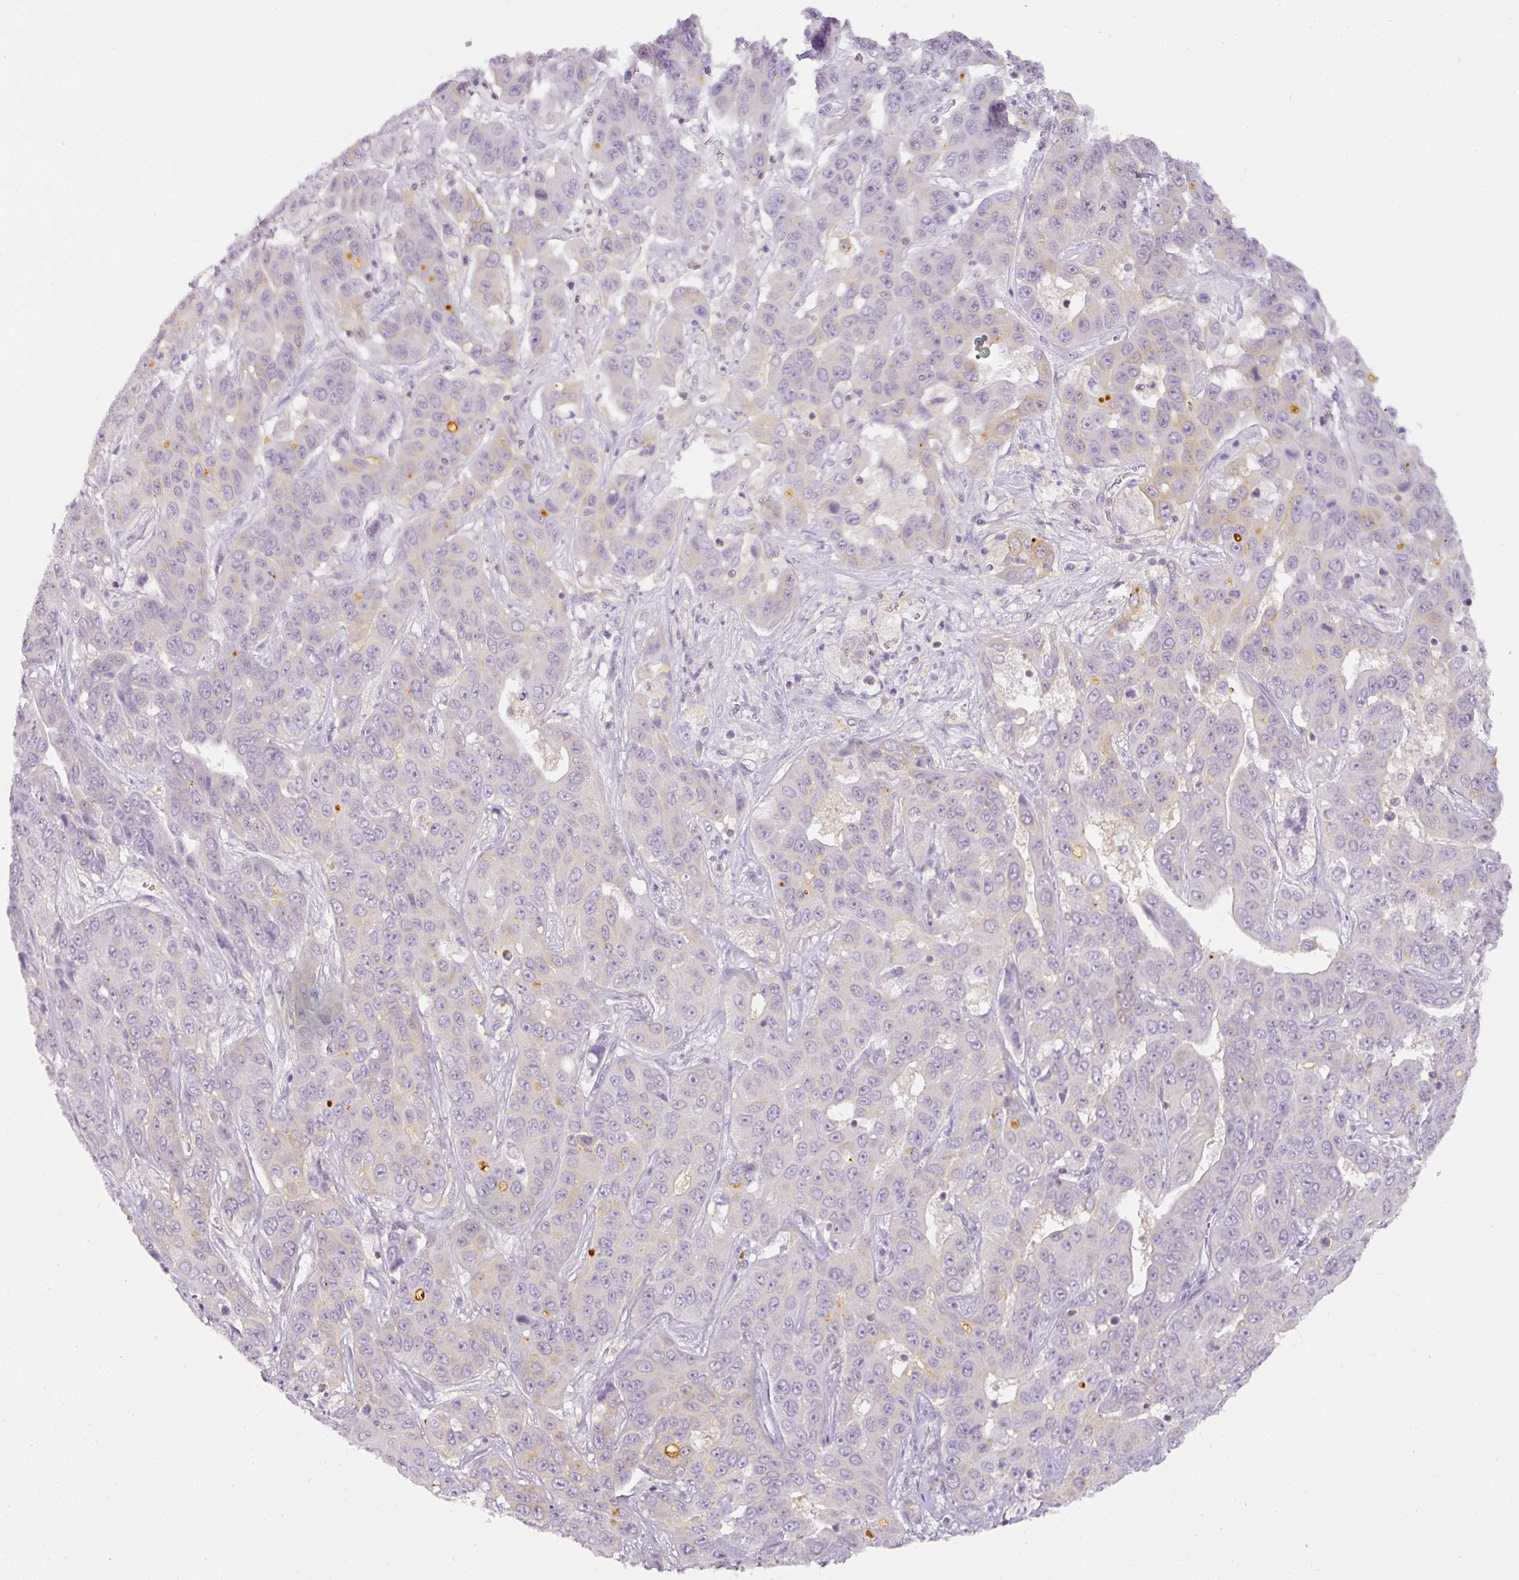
{"staining": {"intensity": "negative", "quantity": "none", "location": "none"}, "tissue": "liver cancer", "cell_type": "Tumor cells", "image_type": "cancer", "snomed": [{"axis": "morphology", "description": "Cholangiocarcinoma"}, {"axis": "topography", "description": "Liver"}], "caption": "This histopathology image is of cholangiocarcinoma (liver) stained with immunohistochemistry to label a protein in brown with the nuclei are counter-stained blue. There is no positivity in tumor cells.", "gene": "TMEM42", "patient": {"sex": "female", "age": 52}}